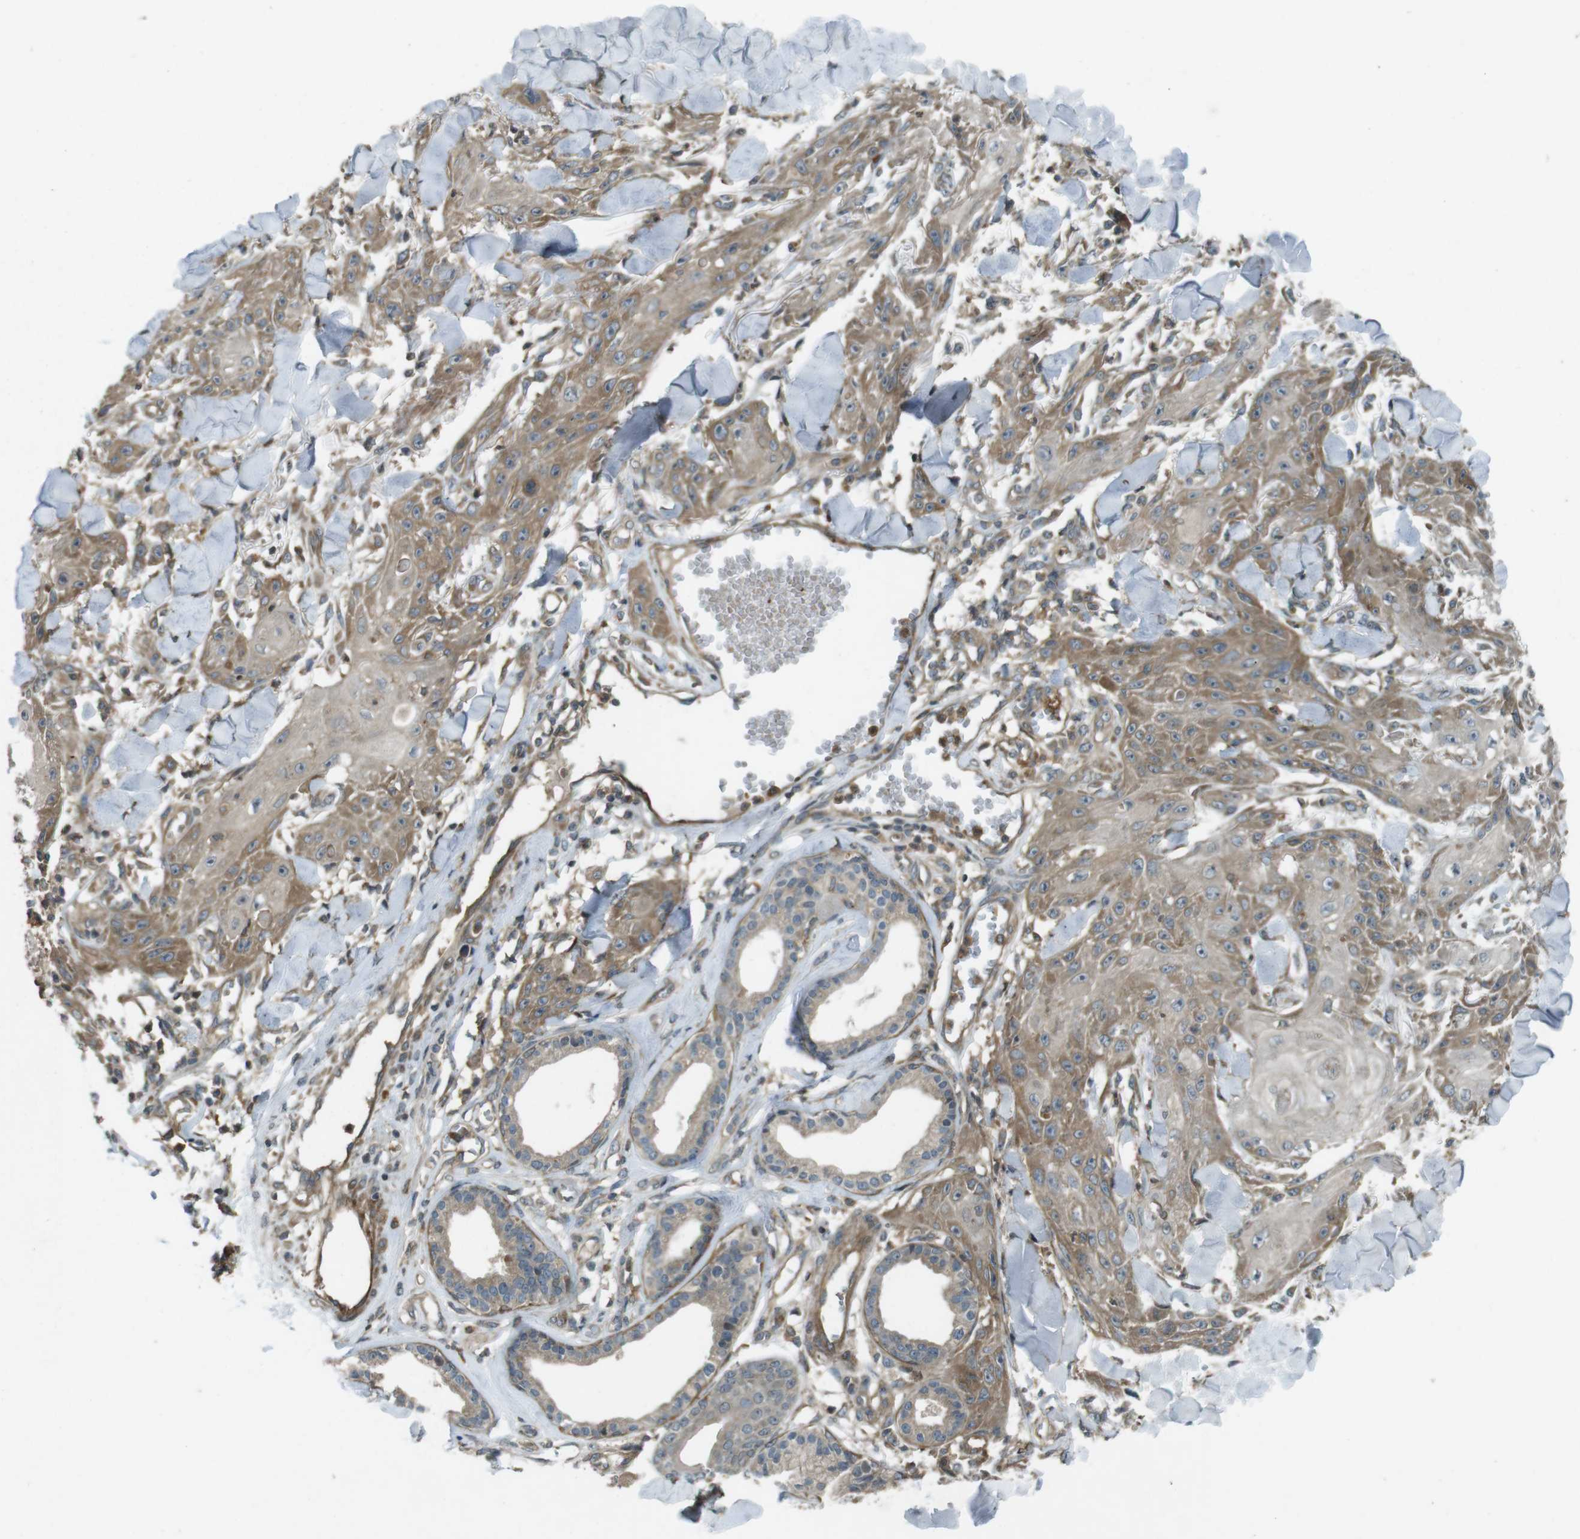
{"staining": {"intensity": "moderate", "quantity": "25%-75%", "location": "cytoplasmic/membranous"}, "tissue": "skin cancer", "cell_type": "Tumor cells", "image_type": "cancer", "snomed": [{"axis": "morphology", "description": "Squamous cell carcinoma, NOS"}, {"axis": "topography", "description": "Skin"}], "caption": "An image showing moderate cytoplasmic/membranous expression in about 25%-75% of tumor cells in squamous cell carcinoma (skin), as visualized by brown immunohistochemical staining.", "gene": "ZYX", "patient": {"sex": "male", "age": 74}}